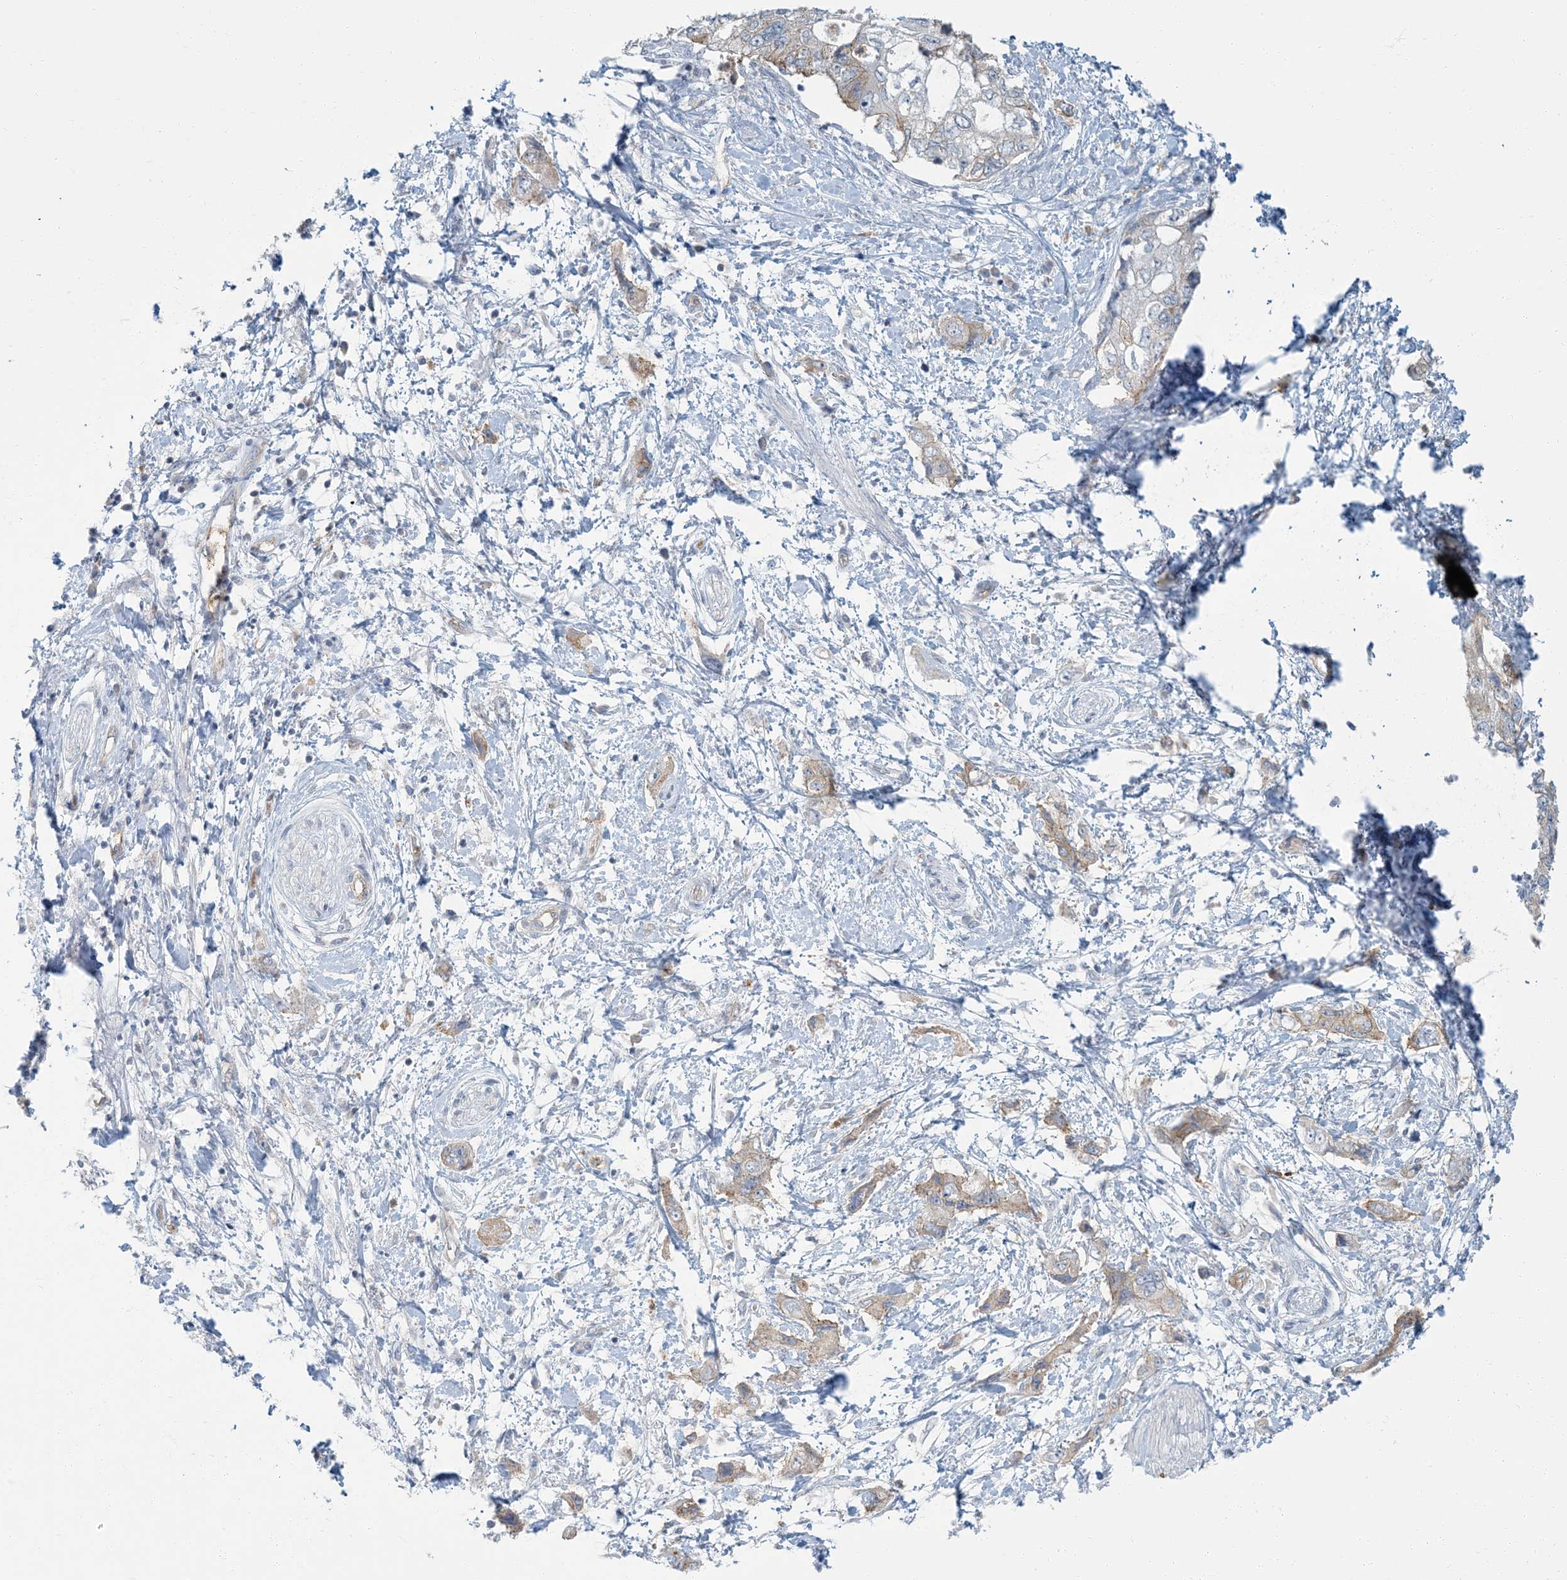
{"staining": {"intensity": "weak", "quantity": "25%-75%", "location": "cytoplasmic/membranous"}, "tissue": "pancreatic cancer", "cell_type": "Tumor cells", "image_type": "cancer", "snomed": [{"axis": "morphology", "description": "Adenocarcinoma, NOS"}, {"axis": "topography", "description": "Pancreas"}], "caption": "An image of human adenocarcinoma (pancreatic) stained for a protein shows weak cytoplasmic/membranous brown staining in tumor cells.", "gene": "EPHA4", "patient": {"sex": "female", "age": 73}}